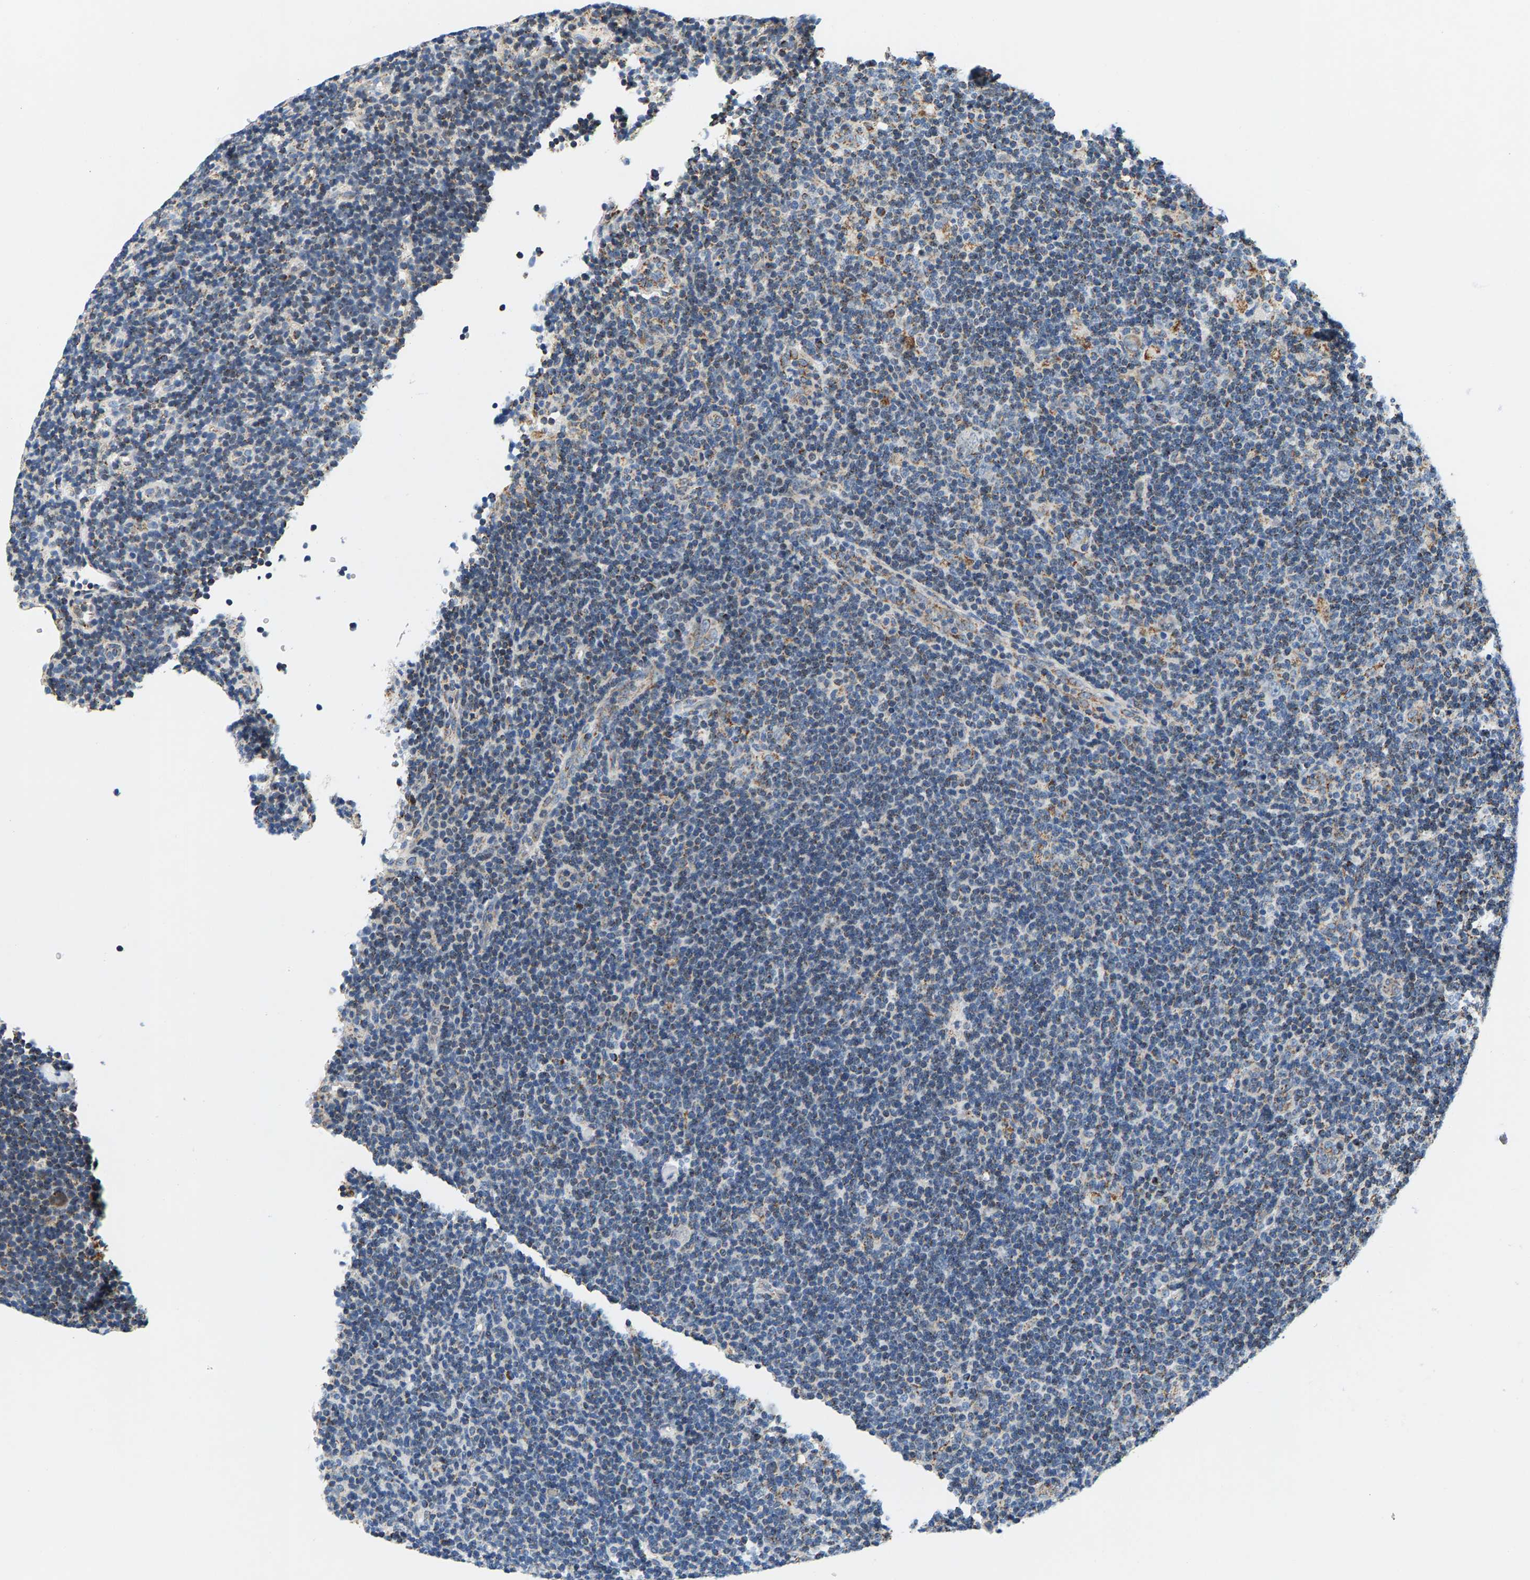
{"staining": {"intensity": "weak", "quantity": "25%-75%", "location": "cytoplasmic/membranous"}, "tissue": "lymphoma", "cell_type": "Tumor cells", "image_type": "cancer", "snomed": [{"axis": "morphology", "description": "Hodgkin's disease, NOS"}, {"axis": "topography", "description": "Lymph node"}], "caption": "Approximately 25%-75% of tumor cells in human Hodgkin's disease display weak cytoplasmic/membranous protein staining as visualized by brown immunohistochemical staining.", "gene": "PDE1A", "patient": {"sex": "female", "age": 57}}